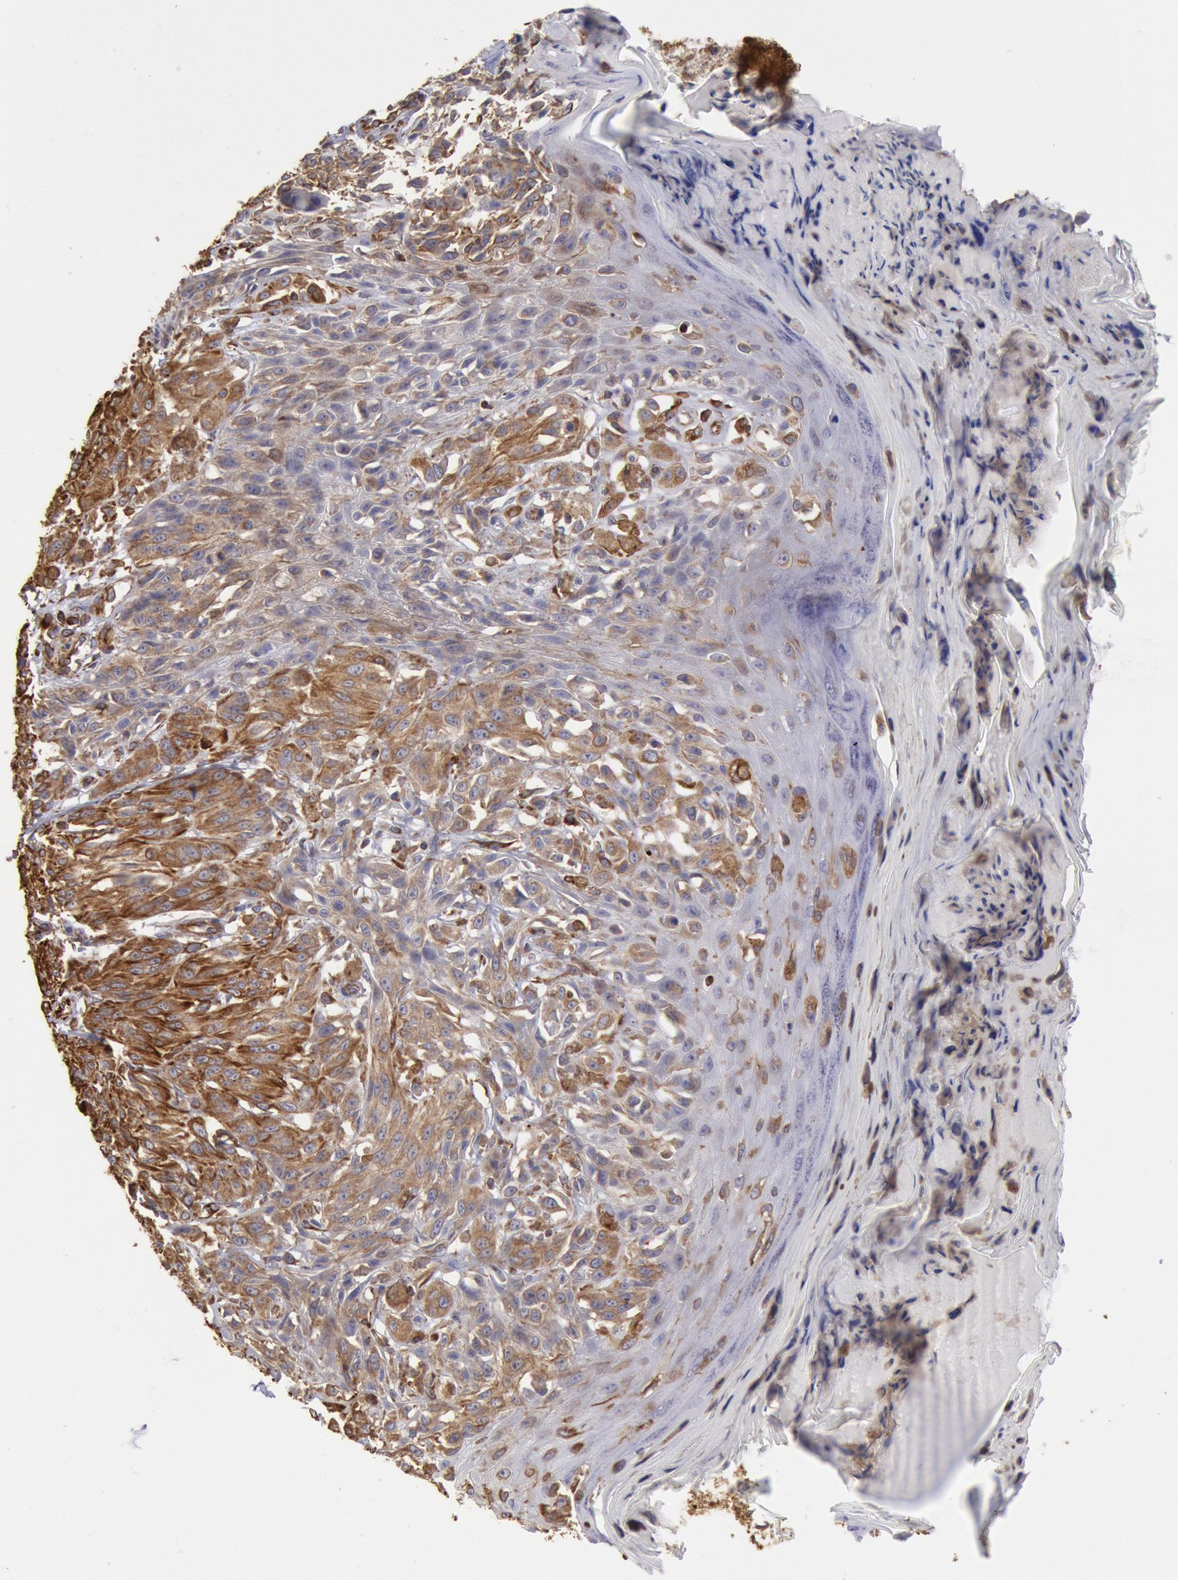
{"staining": {"intensity": "moderate", "quantity": "25%-75%", "location": "cytoplasmic/membranous"}, "tissue": "melanoma", "cell_type": "Tumor cells", "image_type": "cancer", "snomed": [{"axis": "morphology", "description": "Malignant melanoma, NOS"}, {"axis": "topography", "description": "Skin"}], "caption": "This is an image of IHC staining of malignant melanoma, which shows moderate positivity in the cytoplasmic/membranous of tumor cells.", "gene": "RNF139", "patient": {"sex": "female", "age": 77}}